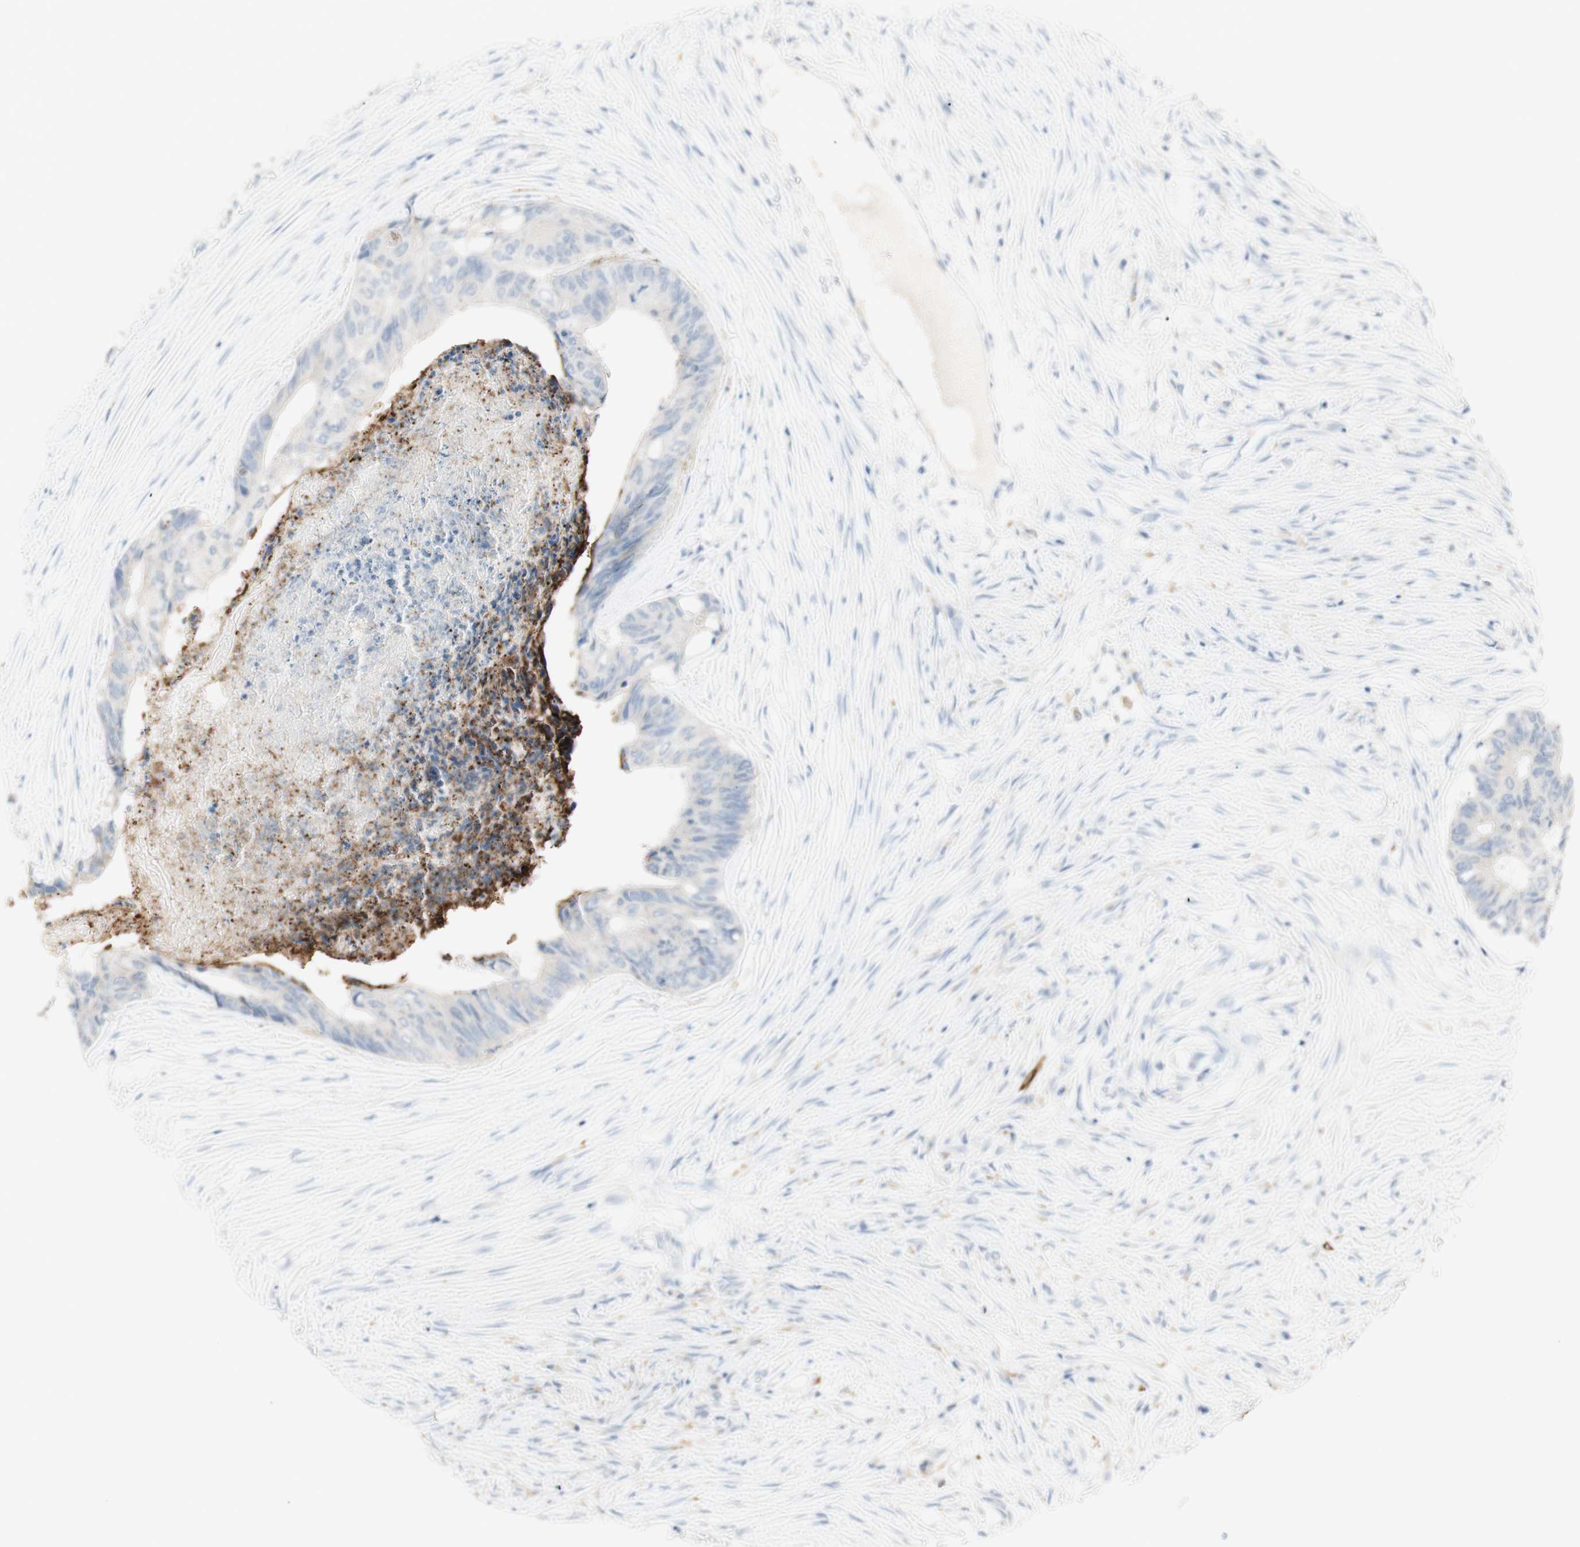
{"staining": {"intensity": "negative", "quantity": "none", "location": "none"}, "tissue": "colorectal cancer", "cell_type": "Tumor cells", "image_type": "cancer", "snomed": [{"axis": "morphology", "description": "Adenocarcinoma, NOS"}, {"axis": "topography", "description": "Rectum"}], "caption": "High power microscopy histopathology image of an immunohistochemistry (IHC) histopathology image of colorectal adenocarcinoma, revealing no significant expression in tumor cells.", "gene": "ART3", "patient": {"sex": "male", "age": 63}}